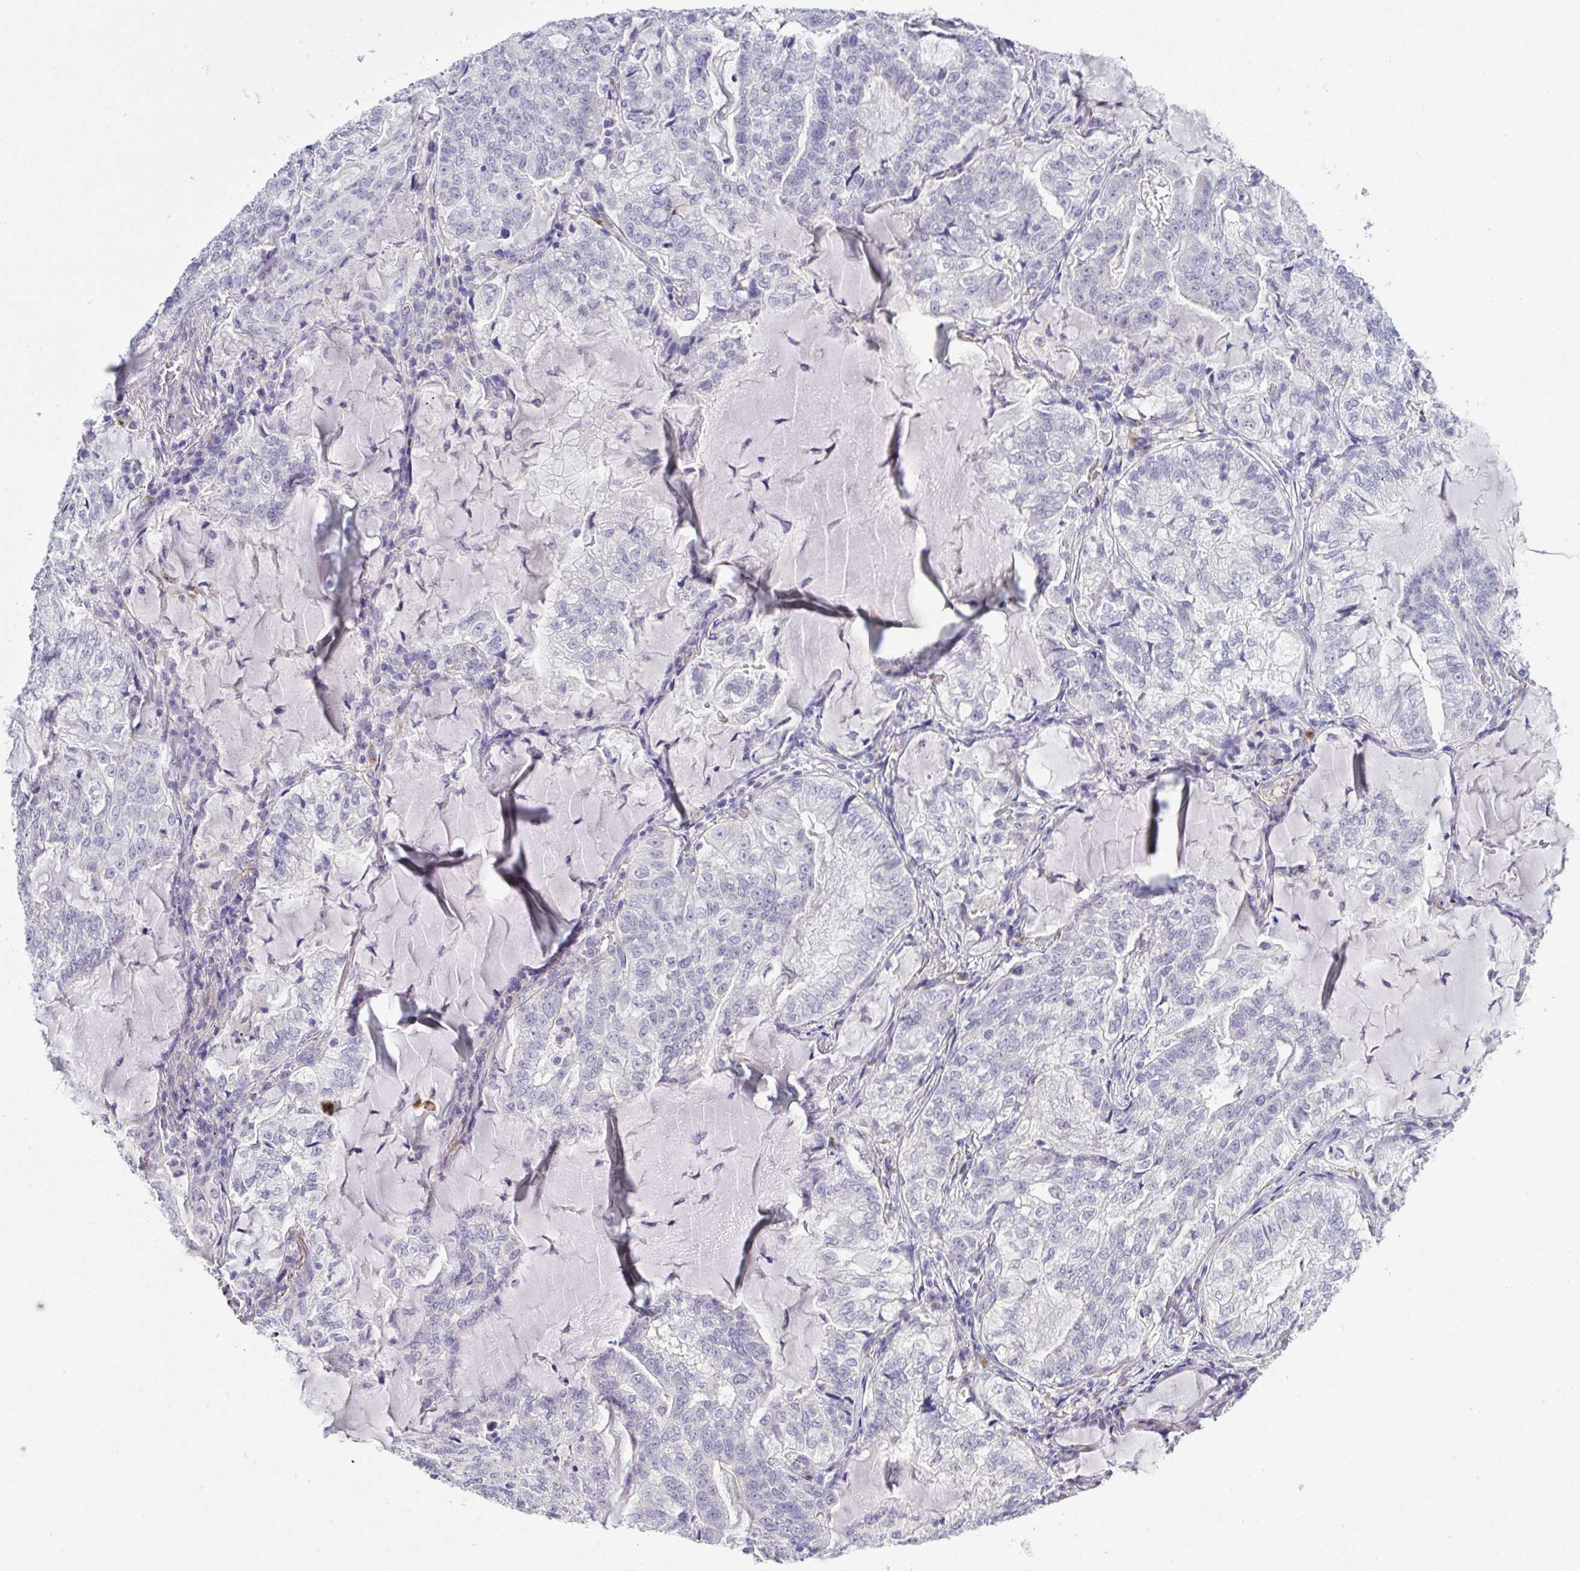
{"staining": {"intensity": "negative", "quantity": "none", "location": "none"}, "tissue": "lung cancer", "cell_type": "Tumor cells", "image_type": "cancer", "snomed": [{"axis": "morphology", "description": "Adenocarcinoma, NOS"}, {"axis": "topography", "description": "Lymph node"}, {"axis": "topography", "description": "Lung"}], "caption": "Immunohistochemical staining of lung adenocarcinoma exhibits no significant expression in tumor cells.", "gene": "SPTB", "patient": {"sex": "male", "age": 66}}